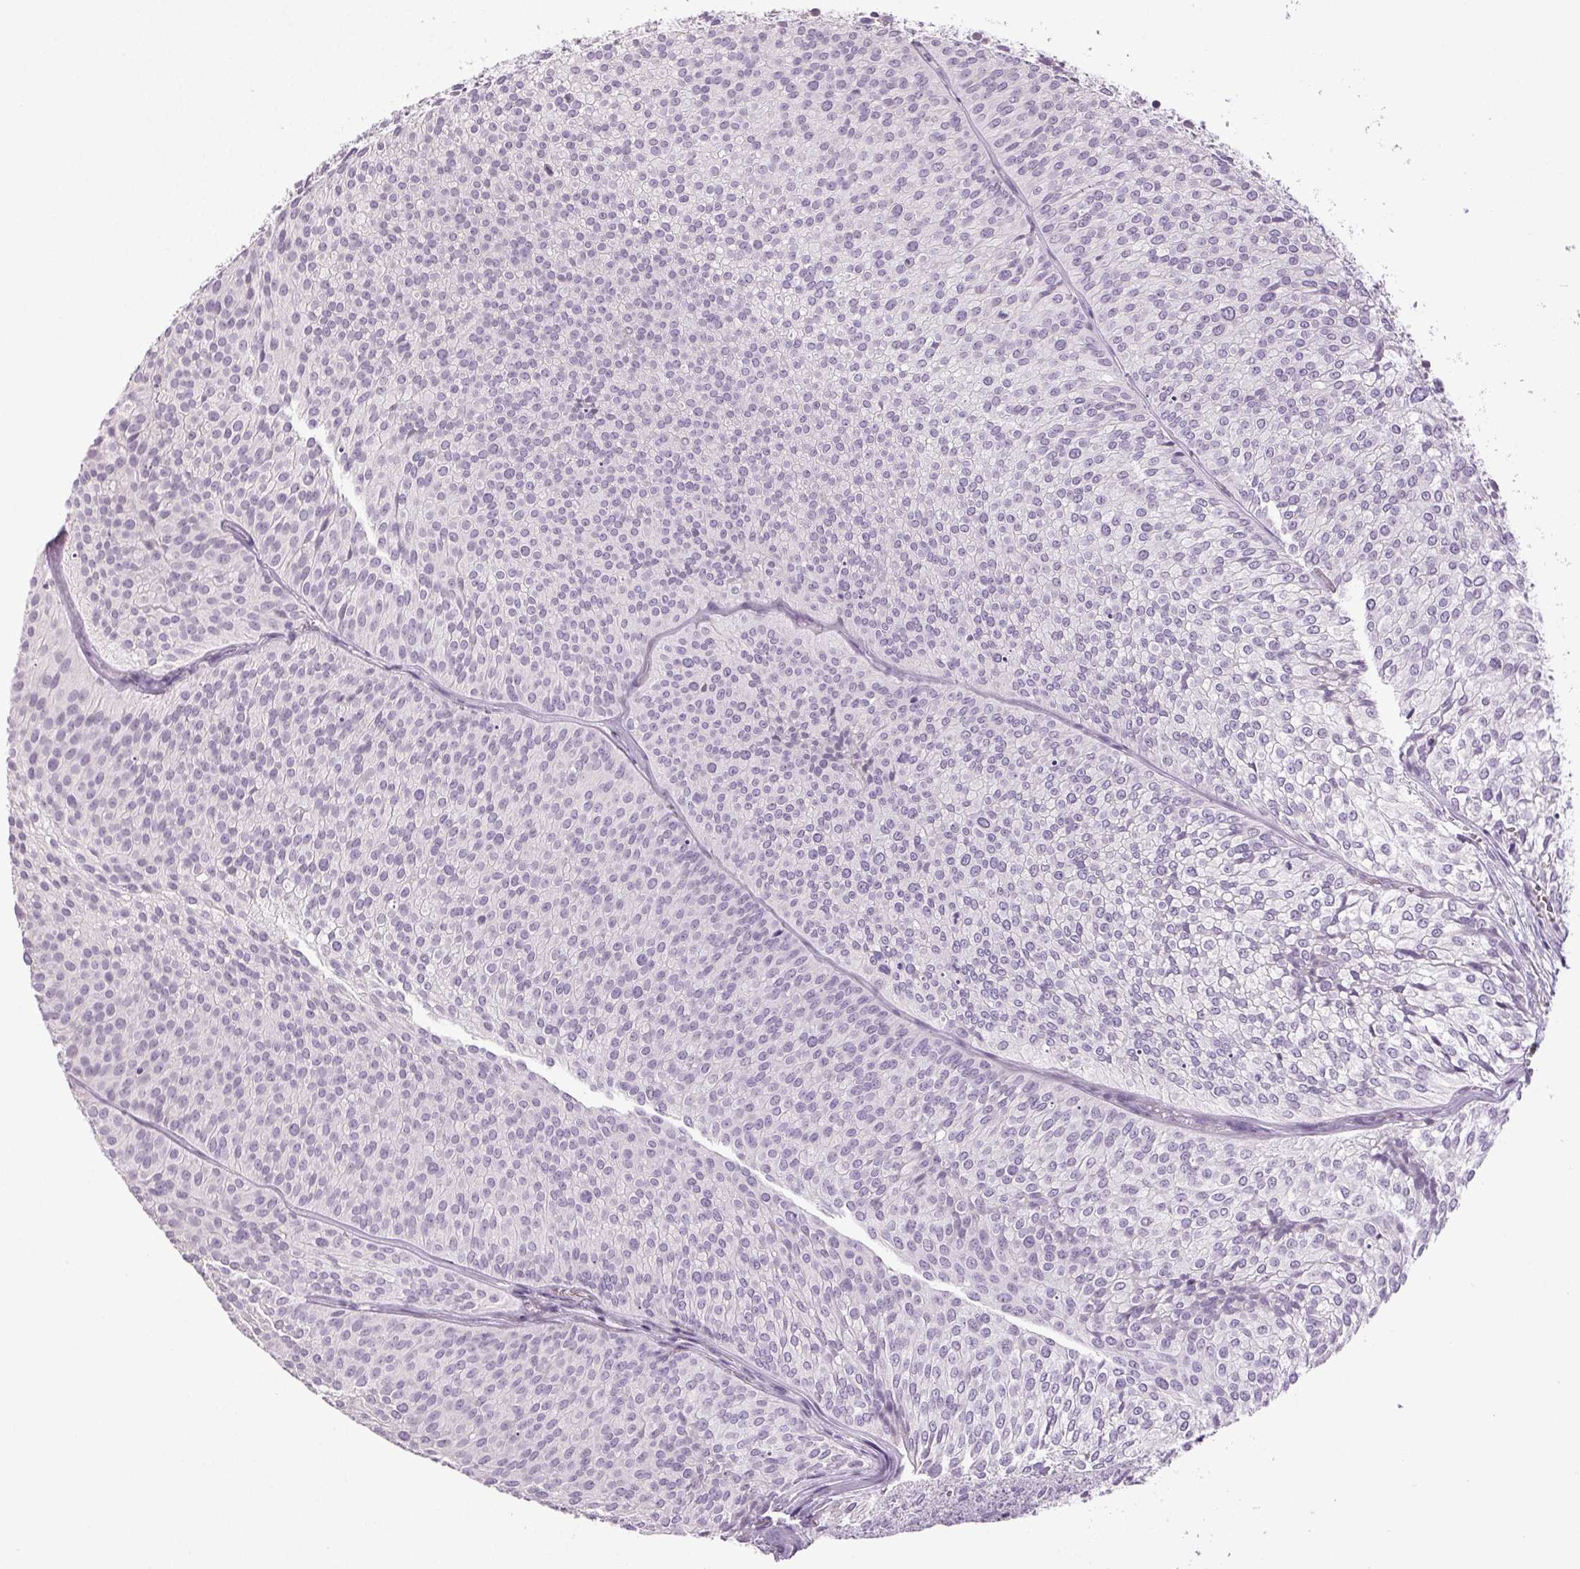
{"staining": {"intensity": "negative", "quantity": "none", "location": "none"}, "tissue": "urothelial cancer", "cell_type": "Tumor cells", "image_type": "cancer", "snomed": [{"axis": "morphology", "description": "Urothelial carcinoma, Low grade"}, {"axis": "topography", "description": "Urinary bladder"}], "caption": "A micrograph of human urothelial cancer is negative for staining in tumor cells.", "gene": "DNAJC6", "patient": {"sex": "male", "age": 91}}